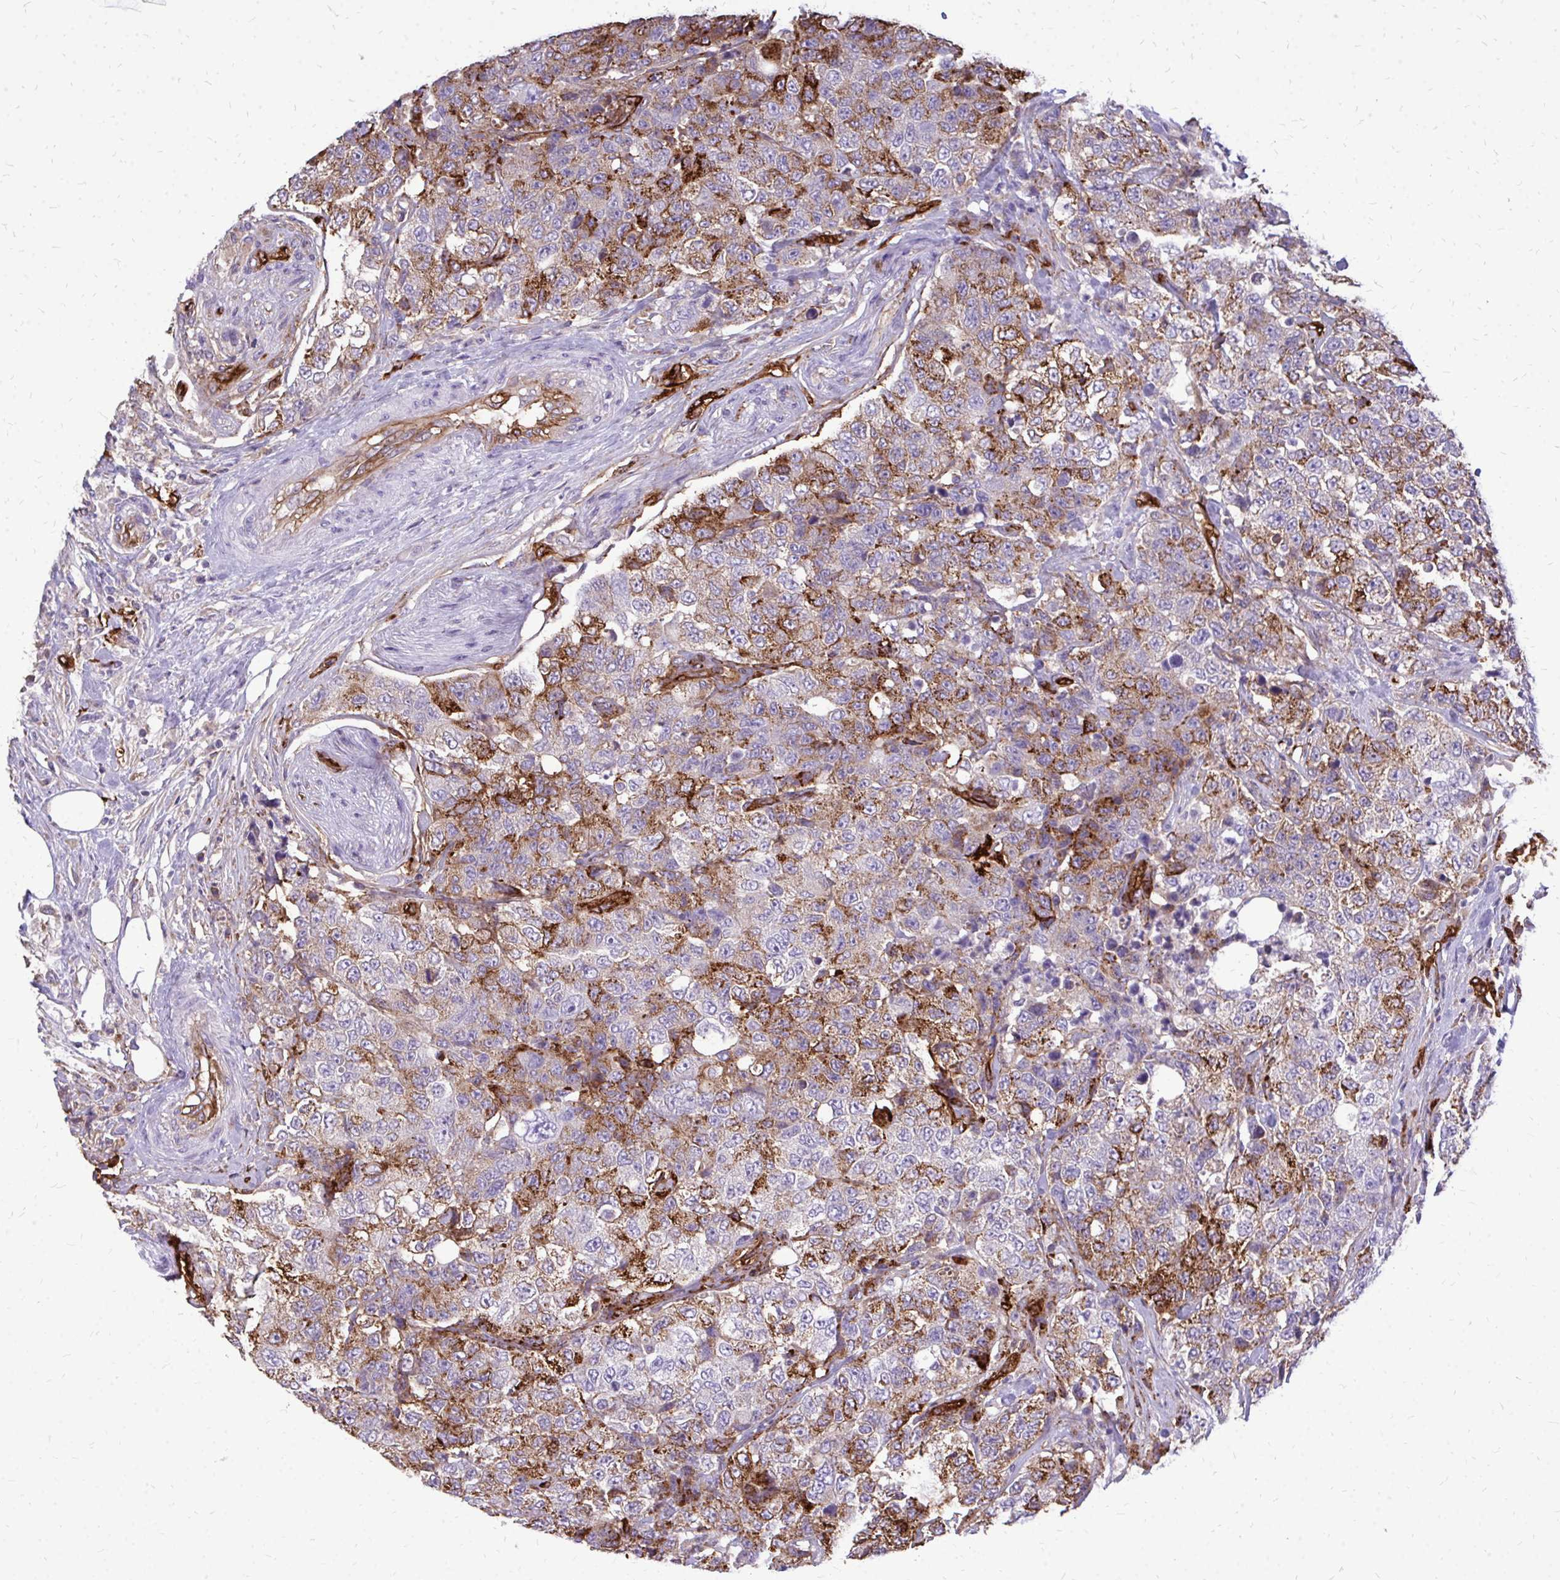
{"staining": {"intensity": "moderate", "quantity": "25%-75%", "location": "cytoplasmic/membranous"}, "tissue": "urothelial cancer", "cell_type": "Tumor cells", "image_type": "cancer", "snomed": [{"axis": "morphology", "description": "Urothelial carcinoma, High grade"}, {"axis": "topography", "description": "Urinary bladder"}], "caption": "Moderate cytoplasmic/membranous protein staining is seen in about 25%-75% of tumor cells in high-grade urothelial carcinoma.", "gene": "MARCKSL1", "patient": {"sex": "female", "age": 78}}